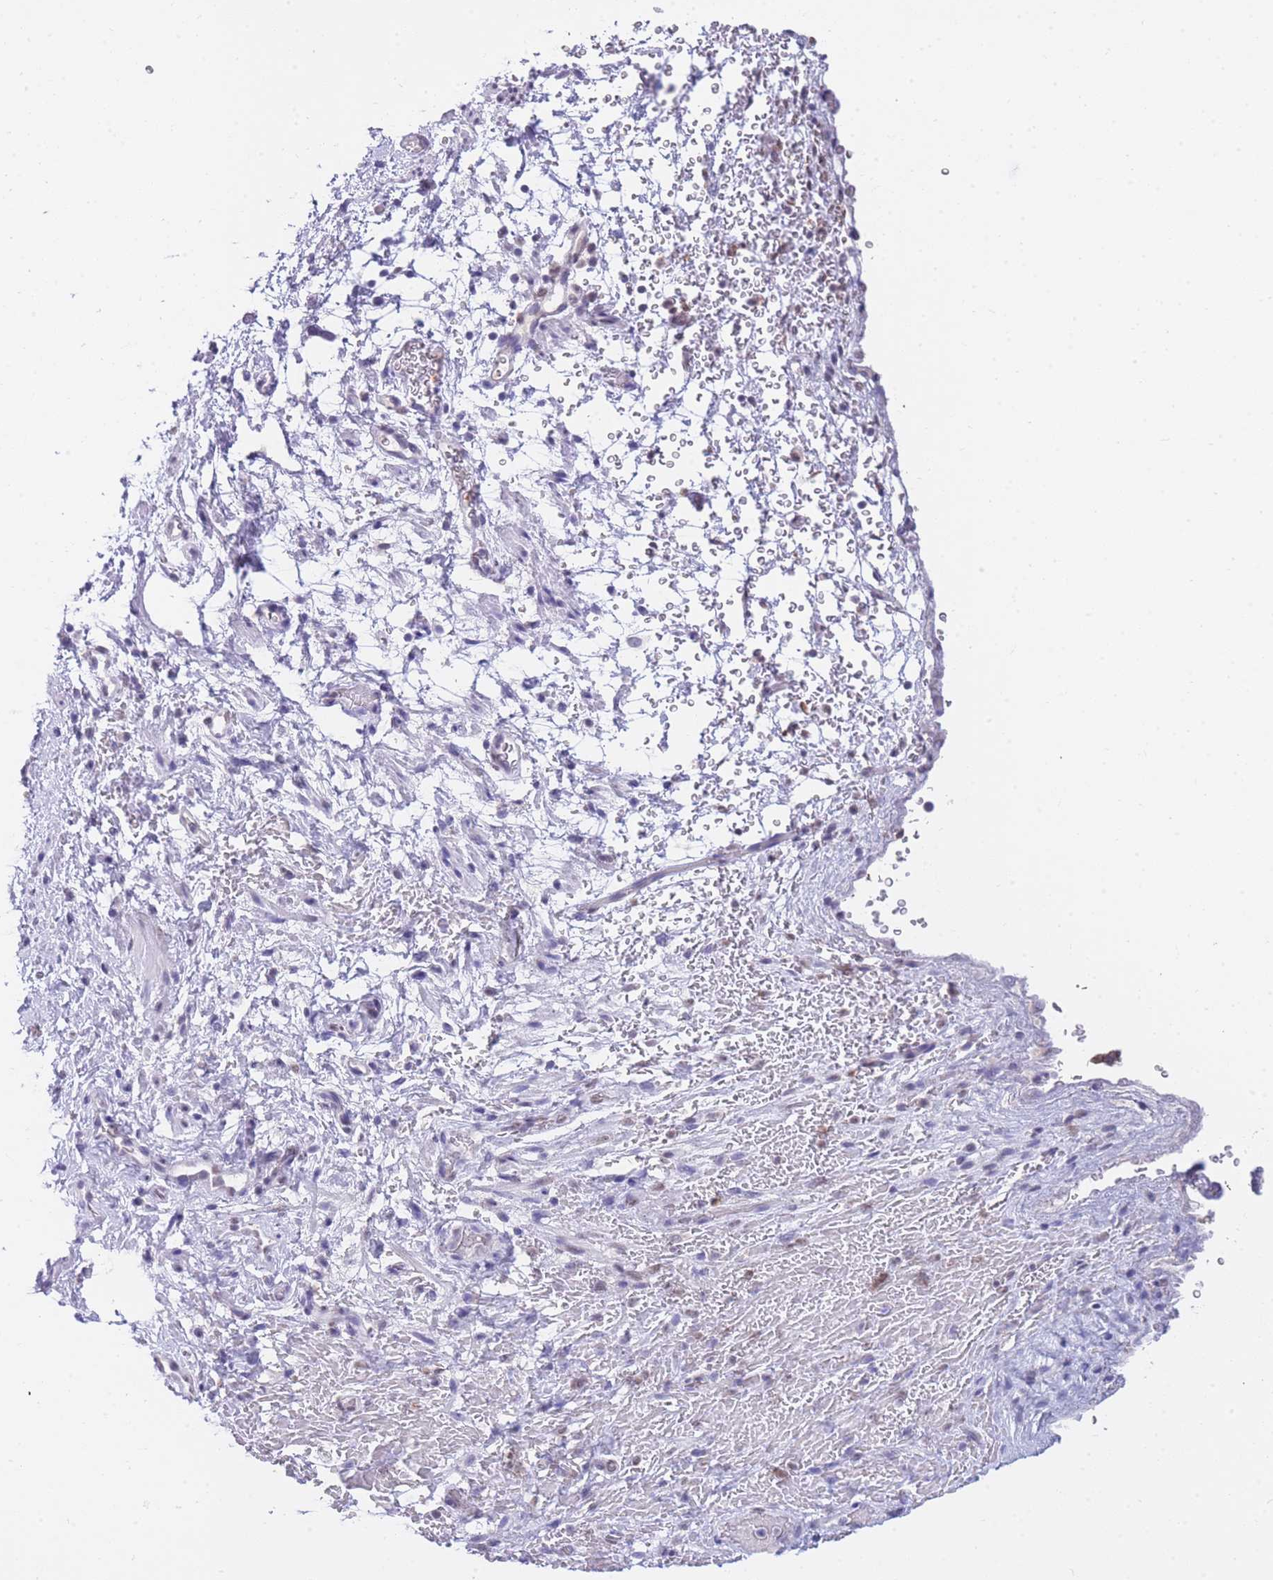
{"staining": {"intensity": "negative", "quantity": "none", "location": "none"}, "tissue": "smooth muscle", "cell_type": "Smooth muscle cells", "image_type": "normal", "snomed": [{"axis": "morphology", "description": "Normal tissue, NOS"}, {"axis": "topography", "description": "Smooth muscle"}, {"axis": "topography", "description": "Peripheral nerve tissue"}], "caption": "Smooth muscle cells are negative for brown protein staining in normal smooth muscle. The staining was performed using DAB to visualize the protein expression in brown, while the nuclei were stained in blue with hematoxylin (Magnification: 20x).", "gene": "FRAT2", "patient": {"sex": "male", "age": 69}}